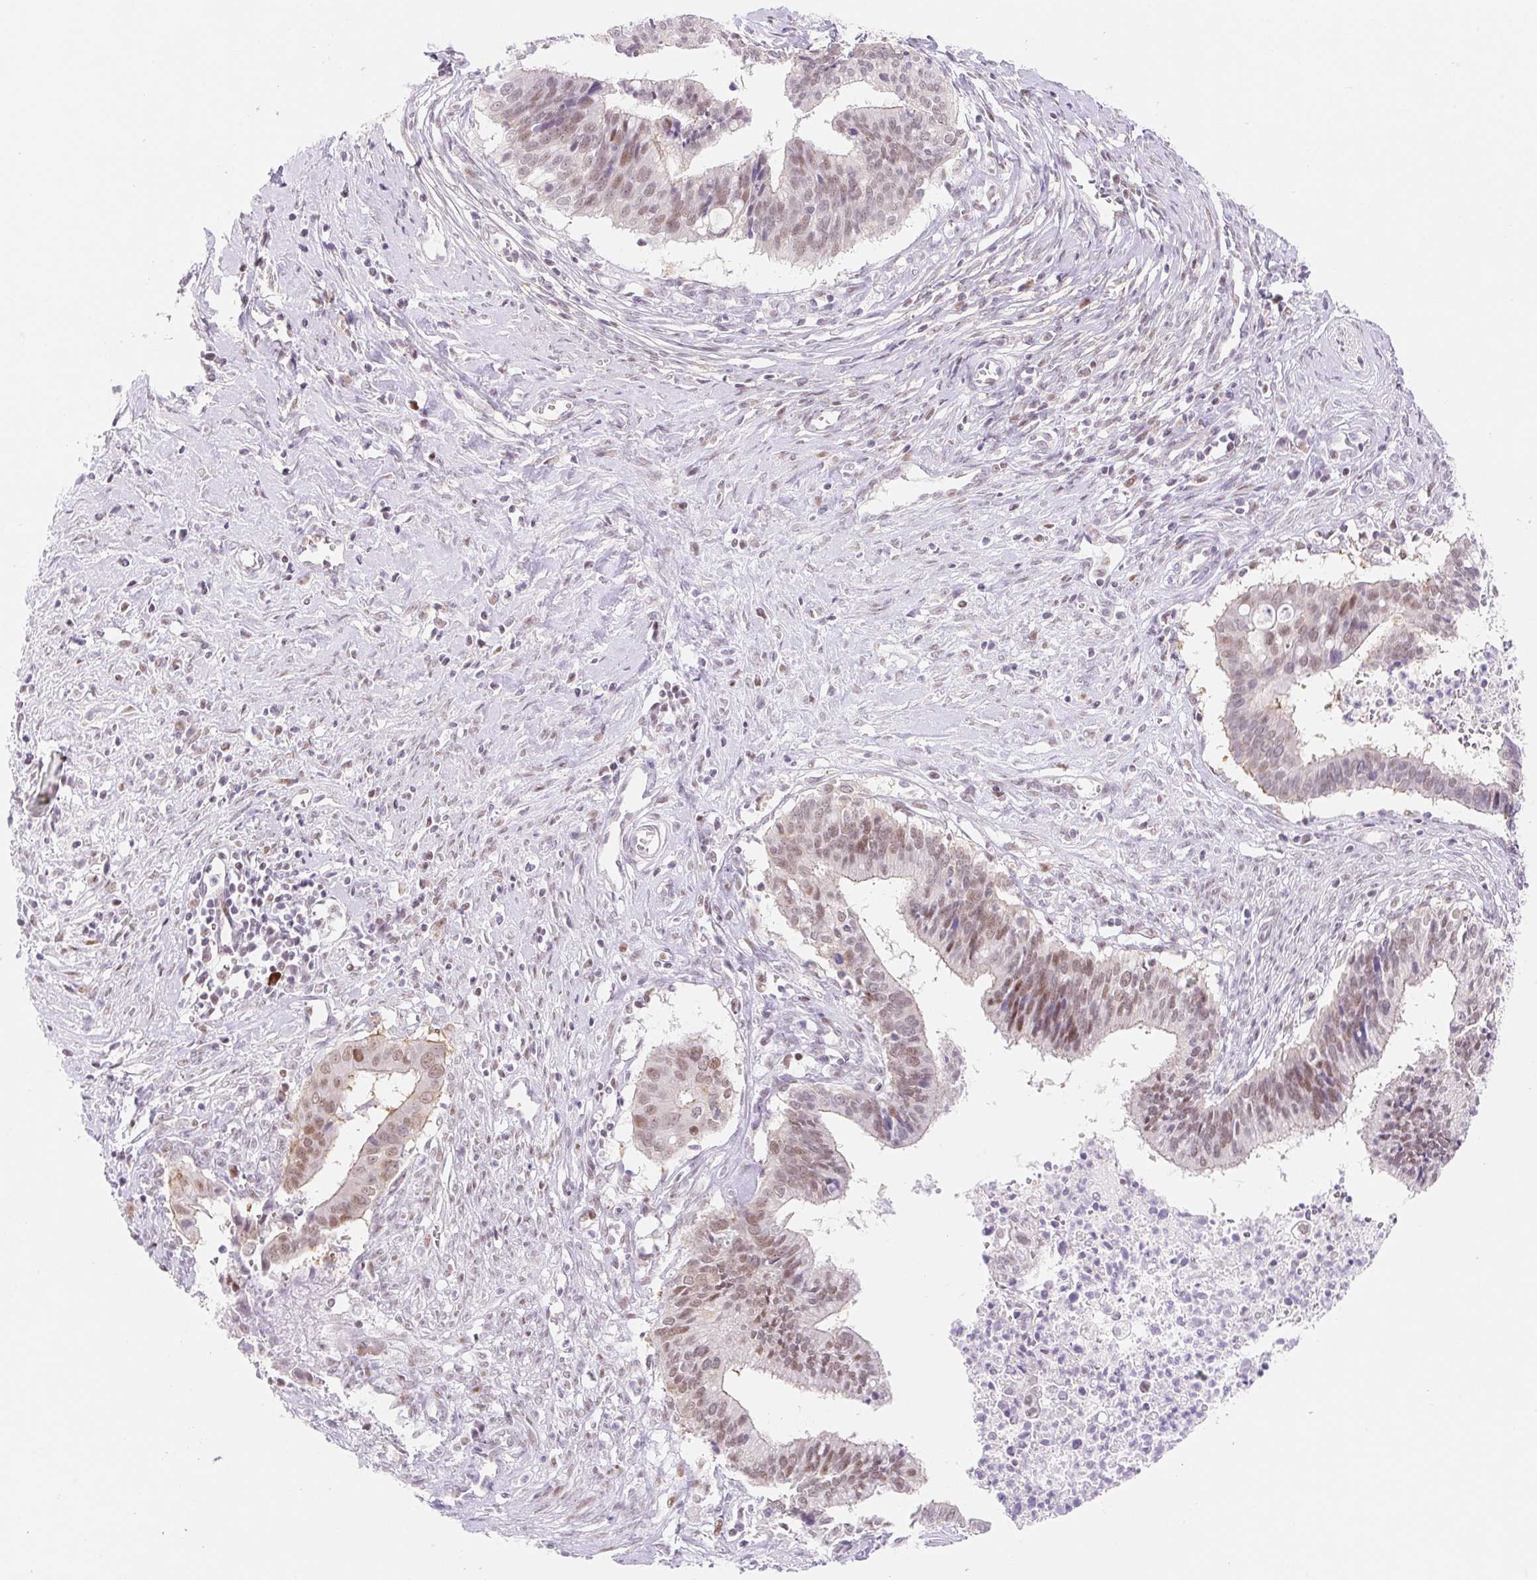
{"staining": {"intensity": "weak", "quantity": ">75%", "location": "nuclear"}, "tissue": "cervical cancer", "cell_type": "Tumor cells", "image_type": "cancer", "snomed": [{"axis": "morphology", "description": "Adenocarcinoma, NOS"}, {"axis": "topography", "description": "Cervix"}], "caption": "This is an image of IHC staining of cervical cancer (adenocarcinoma), which shows weak expression in the nuclear of tumor cells.", "gene": "H2BW1", "patient": {"sex": "female", "age": 44}}